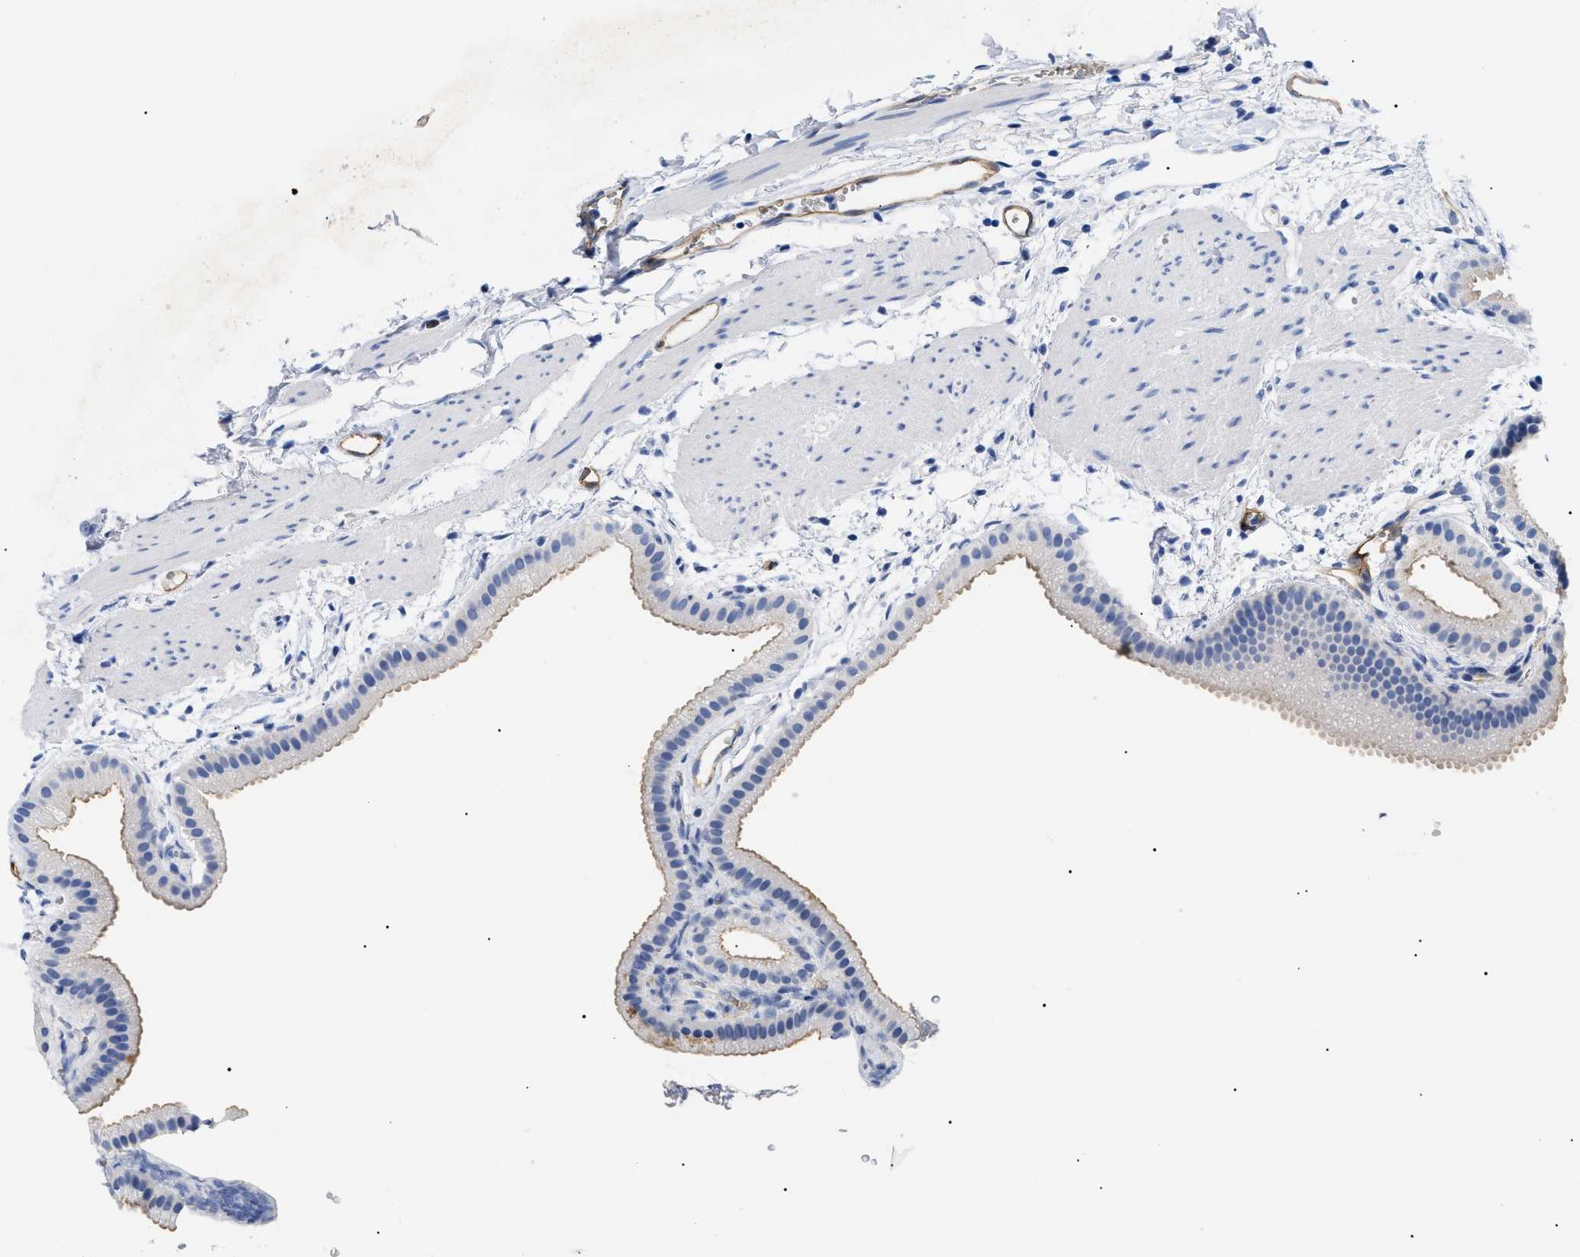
{"staining": {"intensity": "moderate", "quantity": "<25%", "location": "cytoplasmic/membranous"}, "tissue": "gallbladder", "cell_type": "Glandular cells", "image_type": "normal", "snomed": [{"axis": "morphology", "description": "Normal tissue, NOS"}, {"axis": "topography", "description": "Gallbladder"}], "caption": "Glandular cells demonstrate low levels of moderate cytoplasmic/membranous positivity in approximately <25% of cells in benign human gallbladder.", "gene": "ACKR1", "patient": {"sex": "female", "age": 64}}